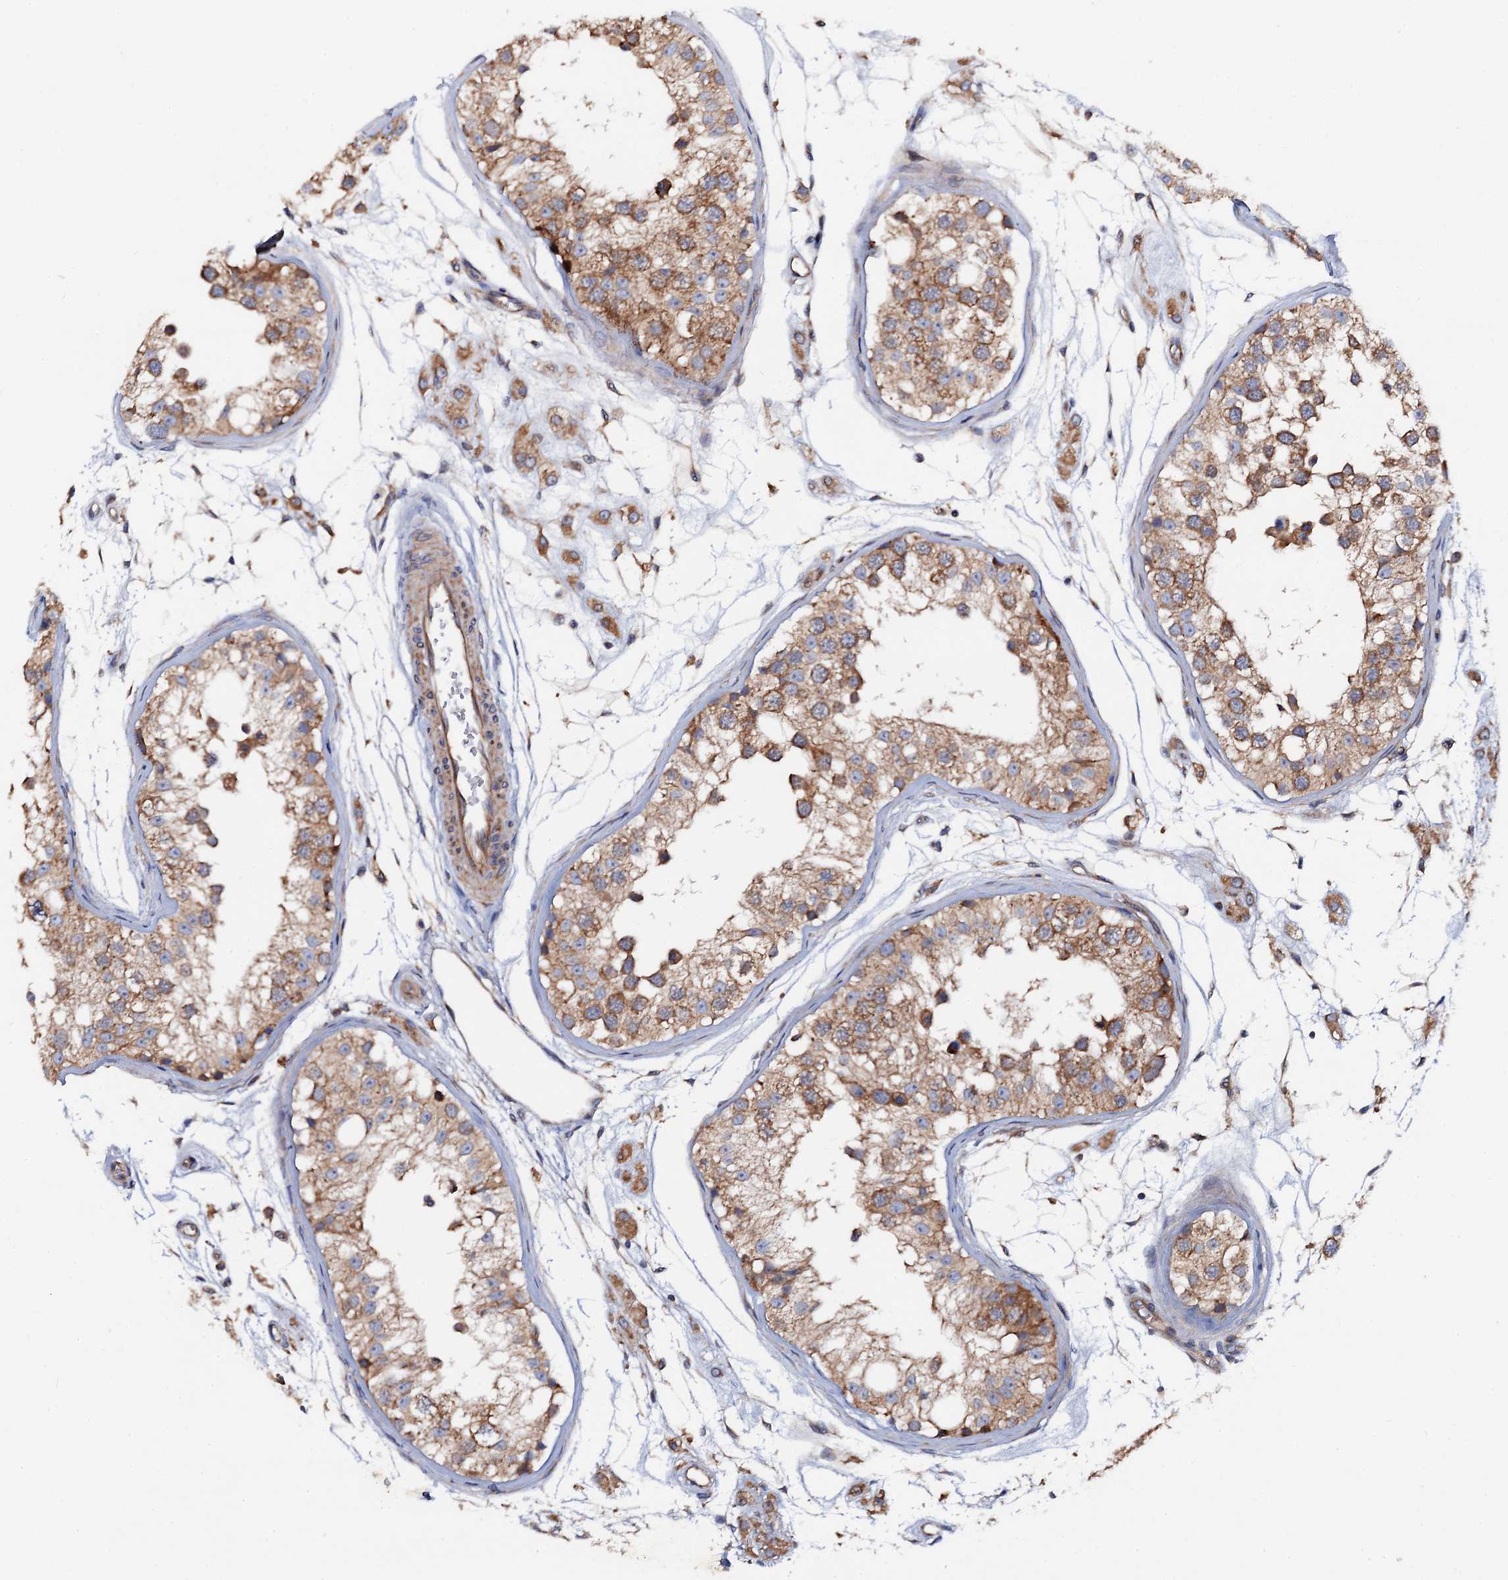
{"staining": {"intensity": "moderate", "quantity": ">75%", "location": "cytoplasmic/membranous"}, "tissue": "testis", "cell_type": "Cells in seminiferous ducts", "image_type": "normal", "snomed": [{"axis": "morphology", "description": "Normal tissue, NOS"}, {"axis": "morphology", "description": "Adenocarcinoma, metastatic, NOS"}, {"axis": "topography", "description": "Testis"}], "caption": "A micrograph of testis stained for a protein demonstrates moderate cytoplasmic/membranous brown staining in cells in seminiferous ducts.", "gene": "MRPL48", "patient": {"sex": "male", "age": 26}}